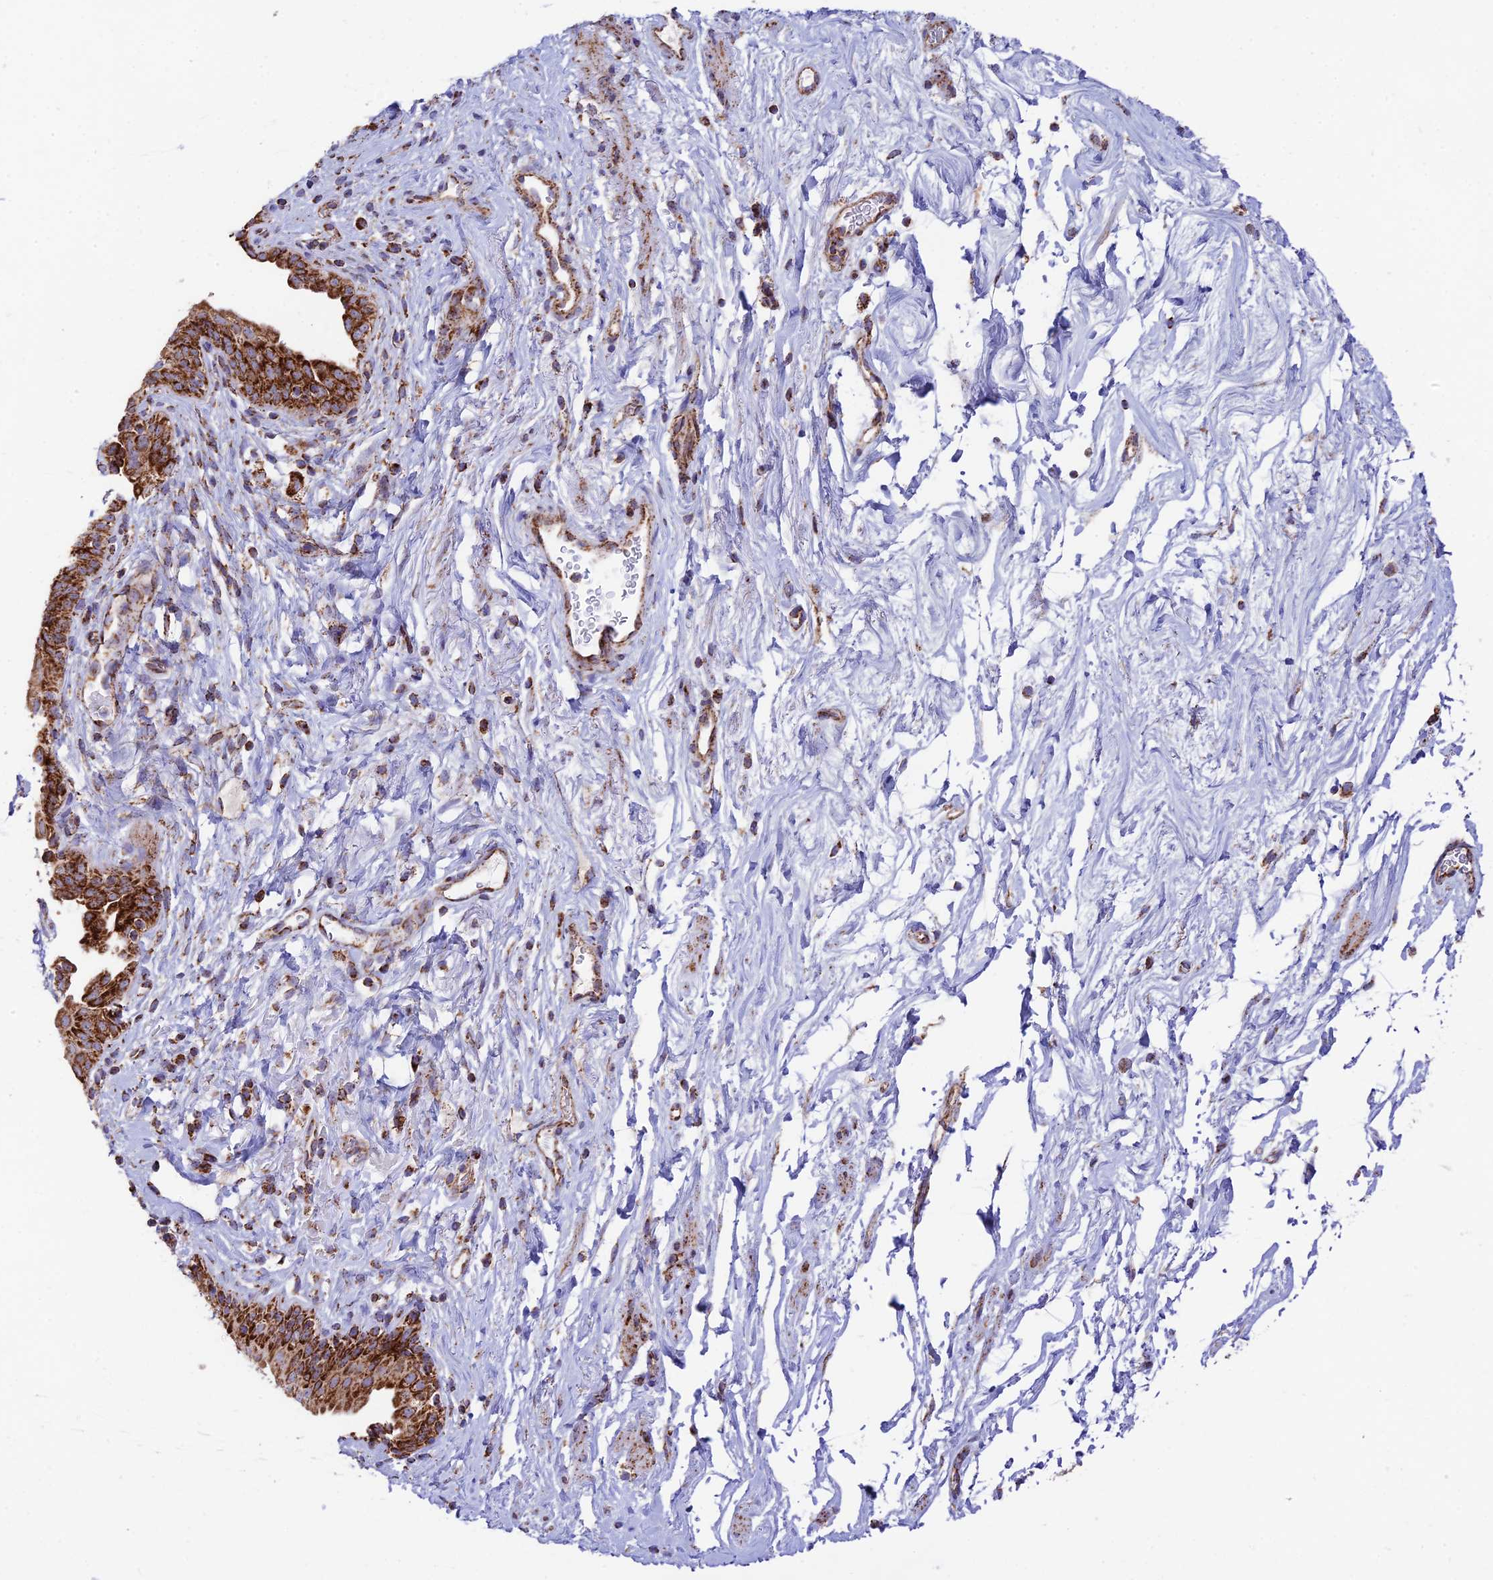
{"staining": {"intensity": "moderate", "quantity": "25%-75%", "location": "cytoplasmic/membranous"}, "tissue": "smooth muscle", "cell_type": "Smooth muscle cells", "image_type": "normal", "snomed": [{"axis": "morphology", "description": "Normal tissue, NOS"}, {"axis": "topography", "description": "Smooth muscle"}, {"axis": "topography", "description": "Peripheral nerve tissue"}], "caption": "DAB (3,3'-diaminobenzidine) immunohistochemical staining of benign human smooth muscle reveals moderate cytoplasmic/membranous protein positivity in approximately 25%-75% of smooth muscle cells. The staining is performed using DAB brown chromogen to label protein expression. The nuclei are counter-stained blue using hematoxylin.", "gene": "CHCHD3", "patient": {"sex": "male", "age": 69}}